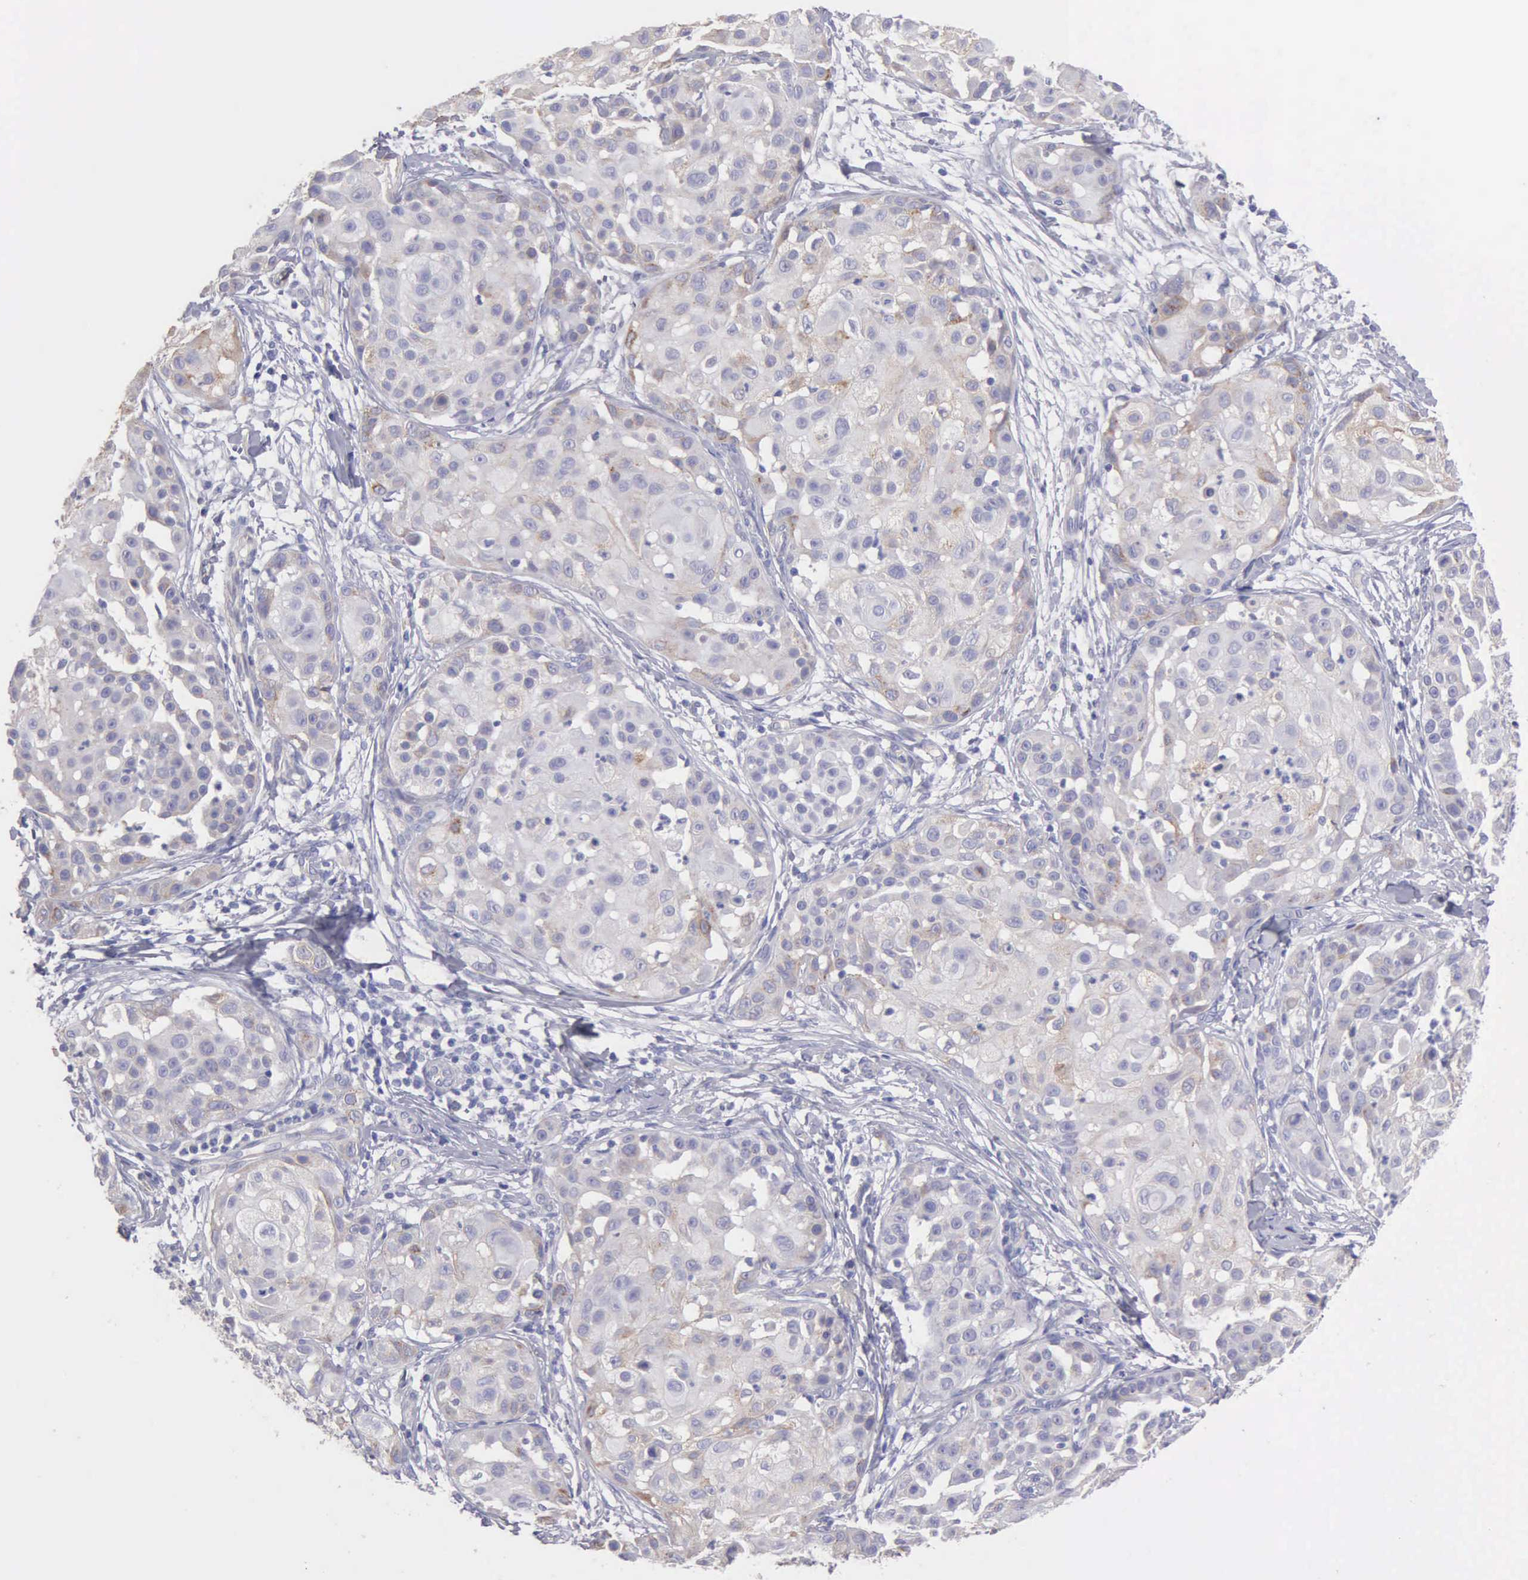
{"staining": {"intensity": "weak", "quantity": "25%-75%", "location": "cytoplasmic/membranous"}, "tissue": "skin cancer", "cell_type": "Tumor cells", "image_type": "cancer", "snomed": [{"axis": "morphology", "description": "Squamous cell carcinoma, NOS"}, {"axis": "topography", "description": "Skin"}], "caption": "Human skin squamous cell carcinoma stained for a protein (brown) demonstrates weak cytoplasmic/membranous positive positivity in about 25%-75% of tumor cells.", "gene": "APP", "patient": {"sex": "female", "age": 57}}